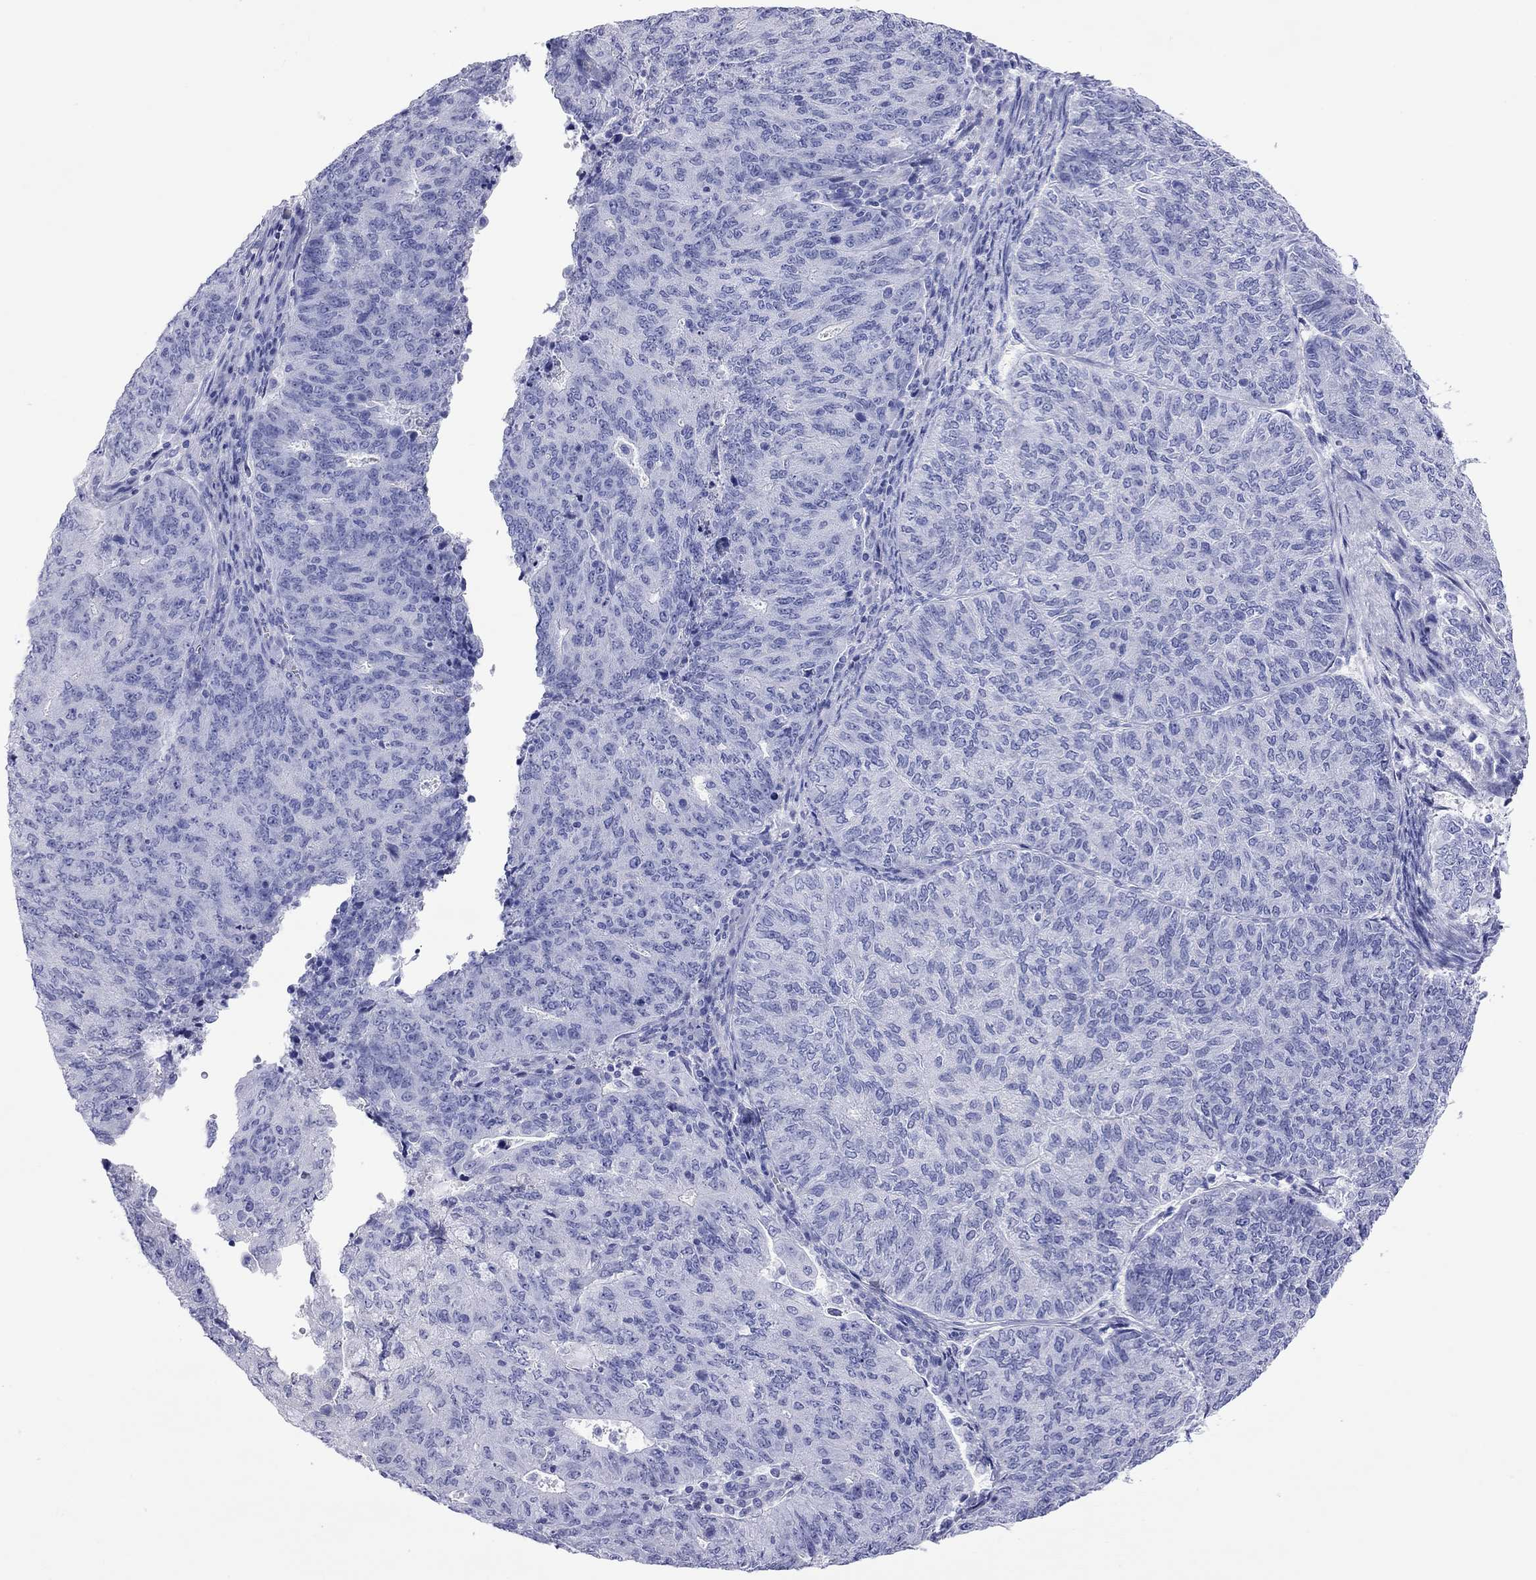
{"staining": {"intensity": "negative", "quantity": "none", "location": "none"}, "tissue": "endometrial cancer", "cell_type": "Tumor cells", "image_type": "cancer", "snomed": [{"axis": "morphology", "description": "Adenocarcinoma, NOS"}, {"axis": "topography", "description": "Endometrium"}], "caption": "Protein analysis of endometrial cancer shows no significant positivity in tumor cells. (Brightfield microscopy of DAB (3,3'-diaminobenzidine) IHC at high magnification).", "gene": "FIGLA", "patient": {"sex": "female", "age": 82}}